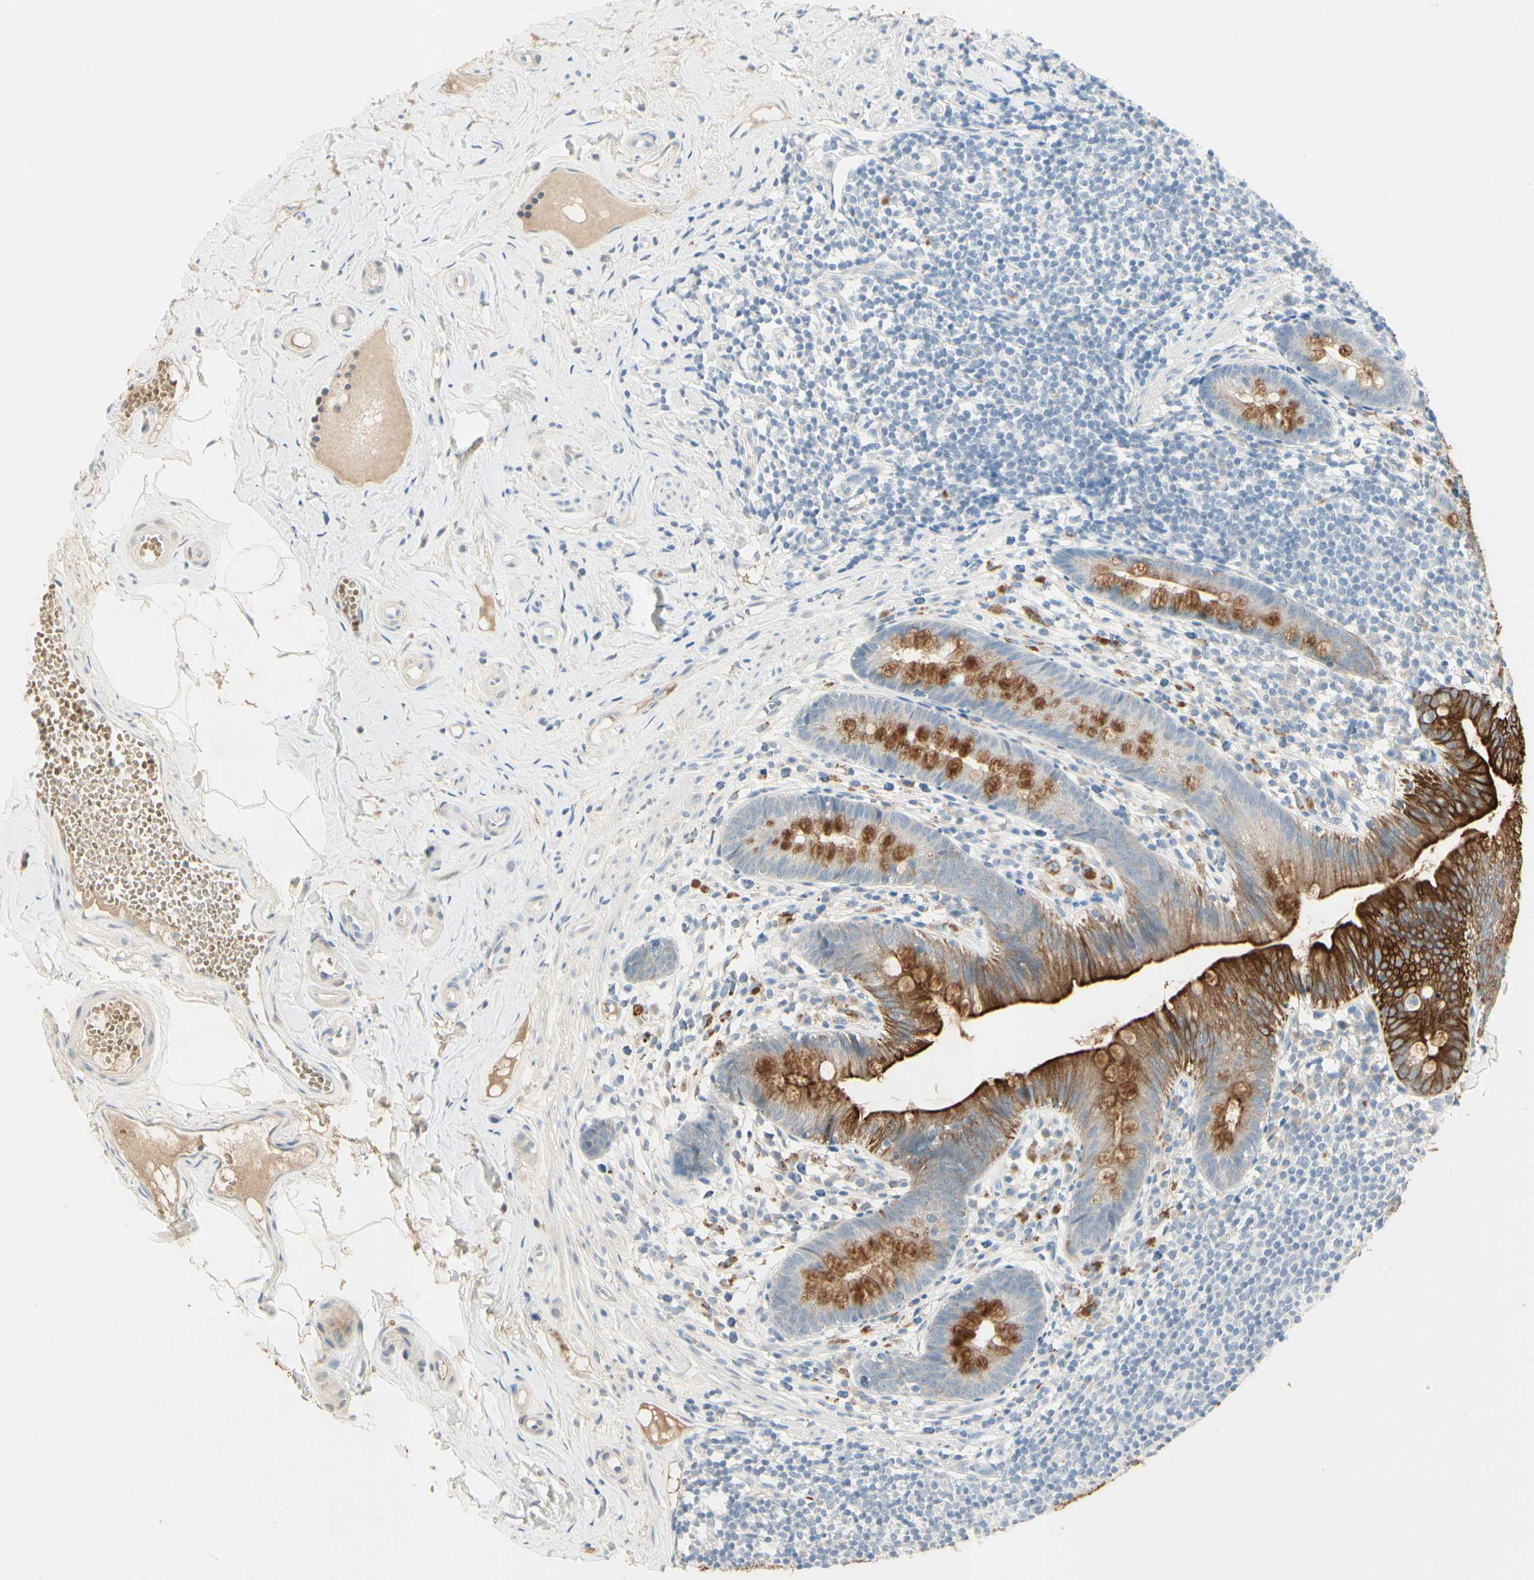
{"staining": {"intensity": "strong", "quantity": ">75%", "location": "cytoplasmic/membranous"}, "tissue": "appendix", "cell_type": "Glandular cells", "image_type": "normal", "snomed": [{"axis": "morphology", "description": "Normal tissue, NOS"}, {"axis": "topography", "description": "Appendix"}], "caption": "Human appendix stained for a protein (brown) shows strong cytoplasmic/membranous positive staining in about >75% of glandular cells.", "gene": "SKIL", "patient": {"sex": "male", "age": 52}}